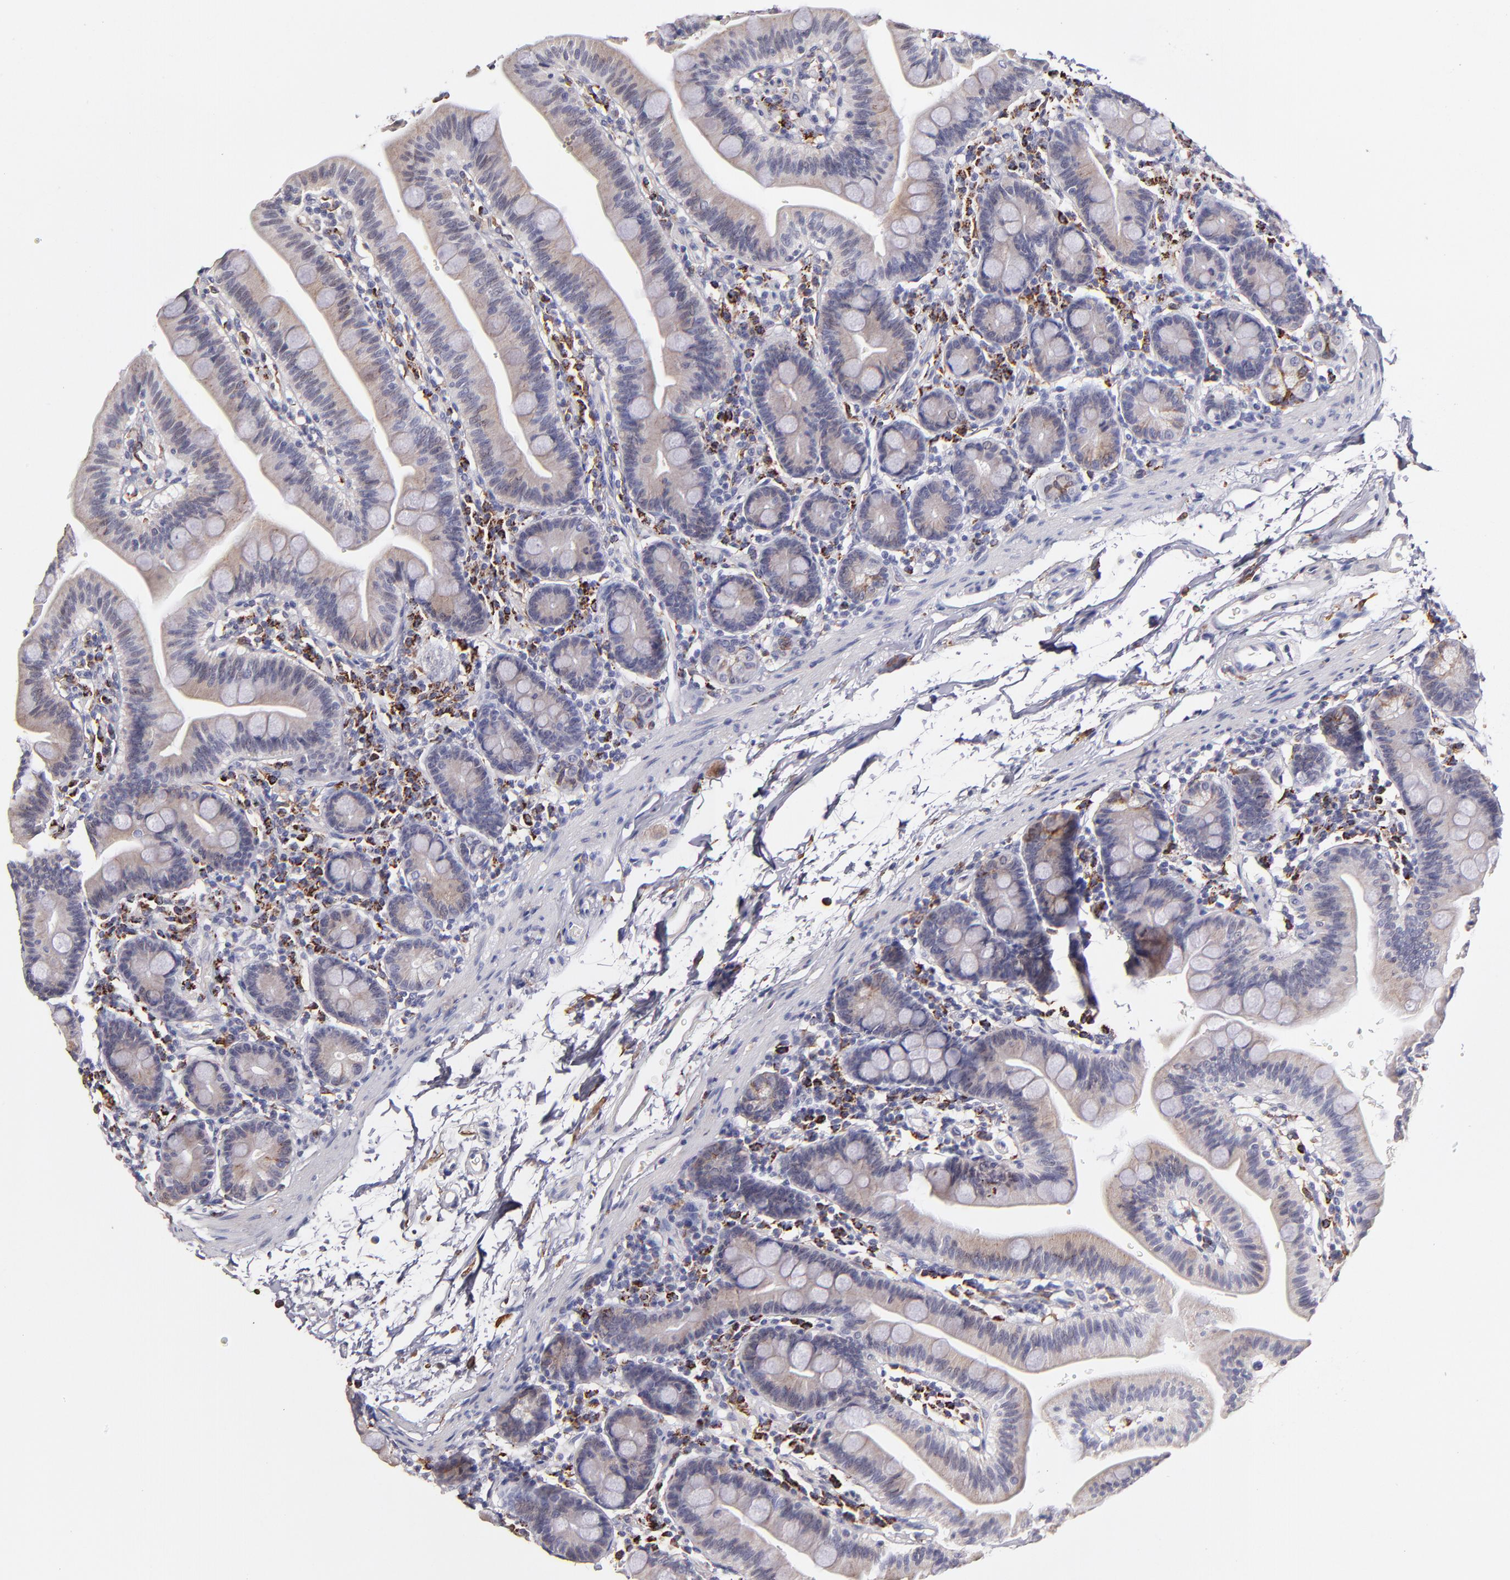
{"staining": {"intensity": "weak", "quantity": ">75%", "location": "cytoplasmic/membranous"}, "tissue": "small intestine", "cell_type": "Glandular cells", "image_type": "normal", "snomed": [{"axis": "morphology", "description": "Normal tissue, NOS"}, {"axis": "topography", "description": "Small intestine"}], "caption": "IHC image of normal small intestine: human small intestine stained using immunohistochemistry (IHC) reveals low levels of weak protein expression localized specifically in the cytoplasmic/membranous of glandular cells, appearing as a cytoplasmic/membranous brown color.", "gene": "GLDC", "patient": {"sex": "male", "age": 79}}